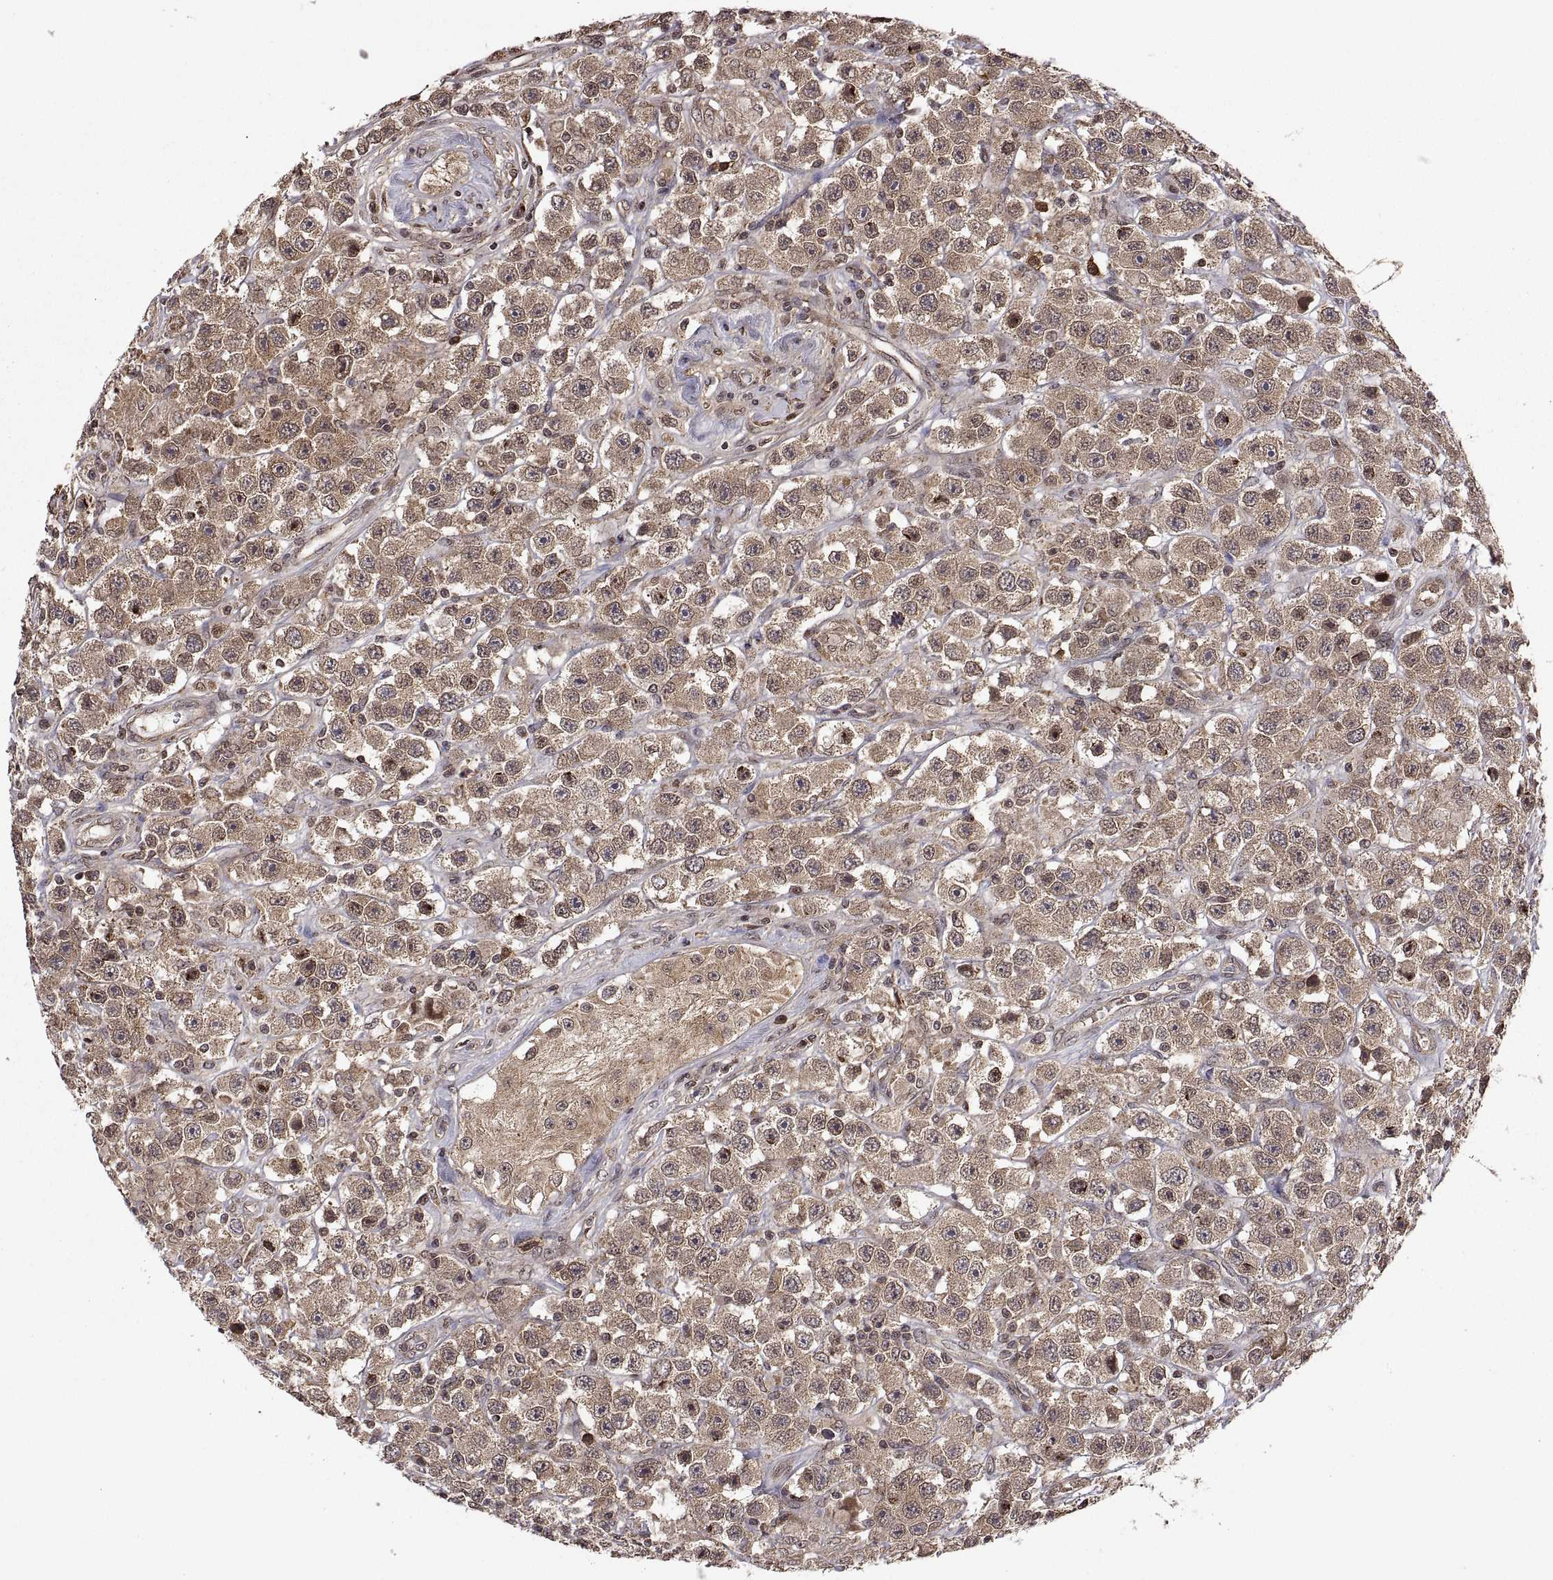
{"staining": {"intensity": "weak", "quantity": ">75%", "location": "cytoplasmic/membranous"}, "tissue": "testis cancer", "cell_type": "Tumor cells", "image_type": "cancer", "snomed": [{"axis": "morphology", "description": "Seminoma, NOS"}, {"axis": "topography", "description": "Testis"}], "caption": "This is an image of immunohistochemistry (IHC) staining of testis cancer, which shows weak expression in the cytoplasmic/membranous of tumor cells.", "gene": "ZNRF2", "patient": {"sex": "male", "age": 45}}